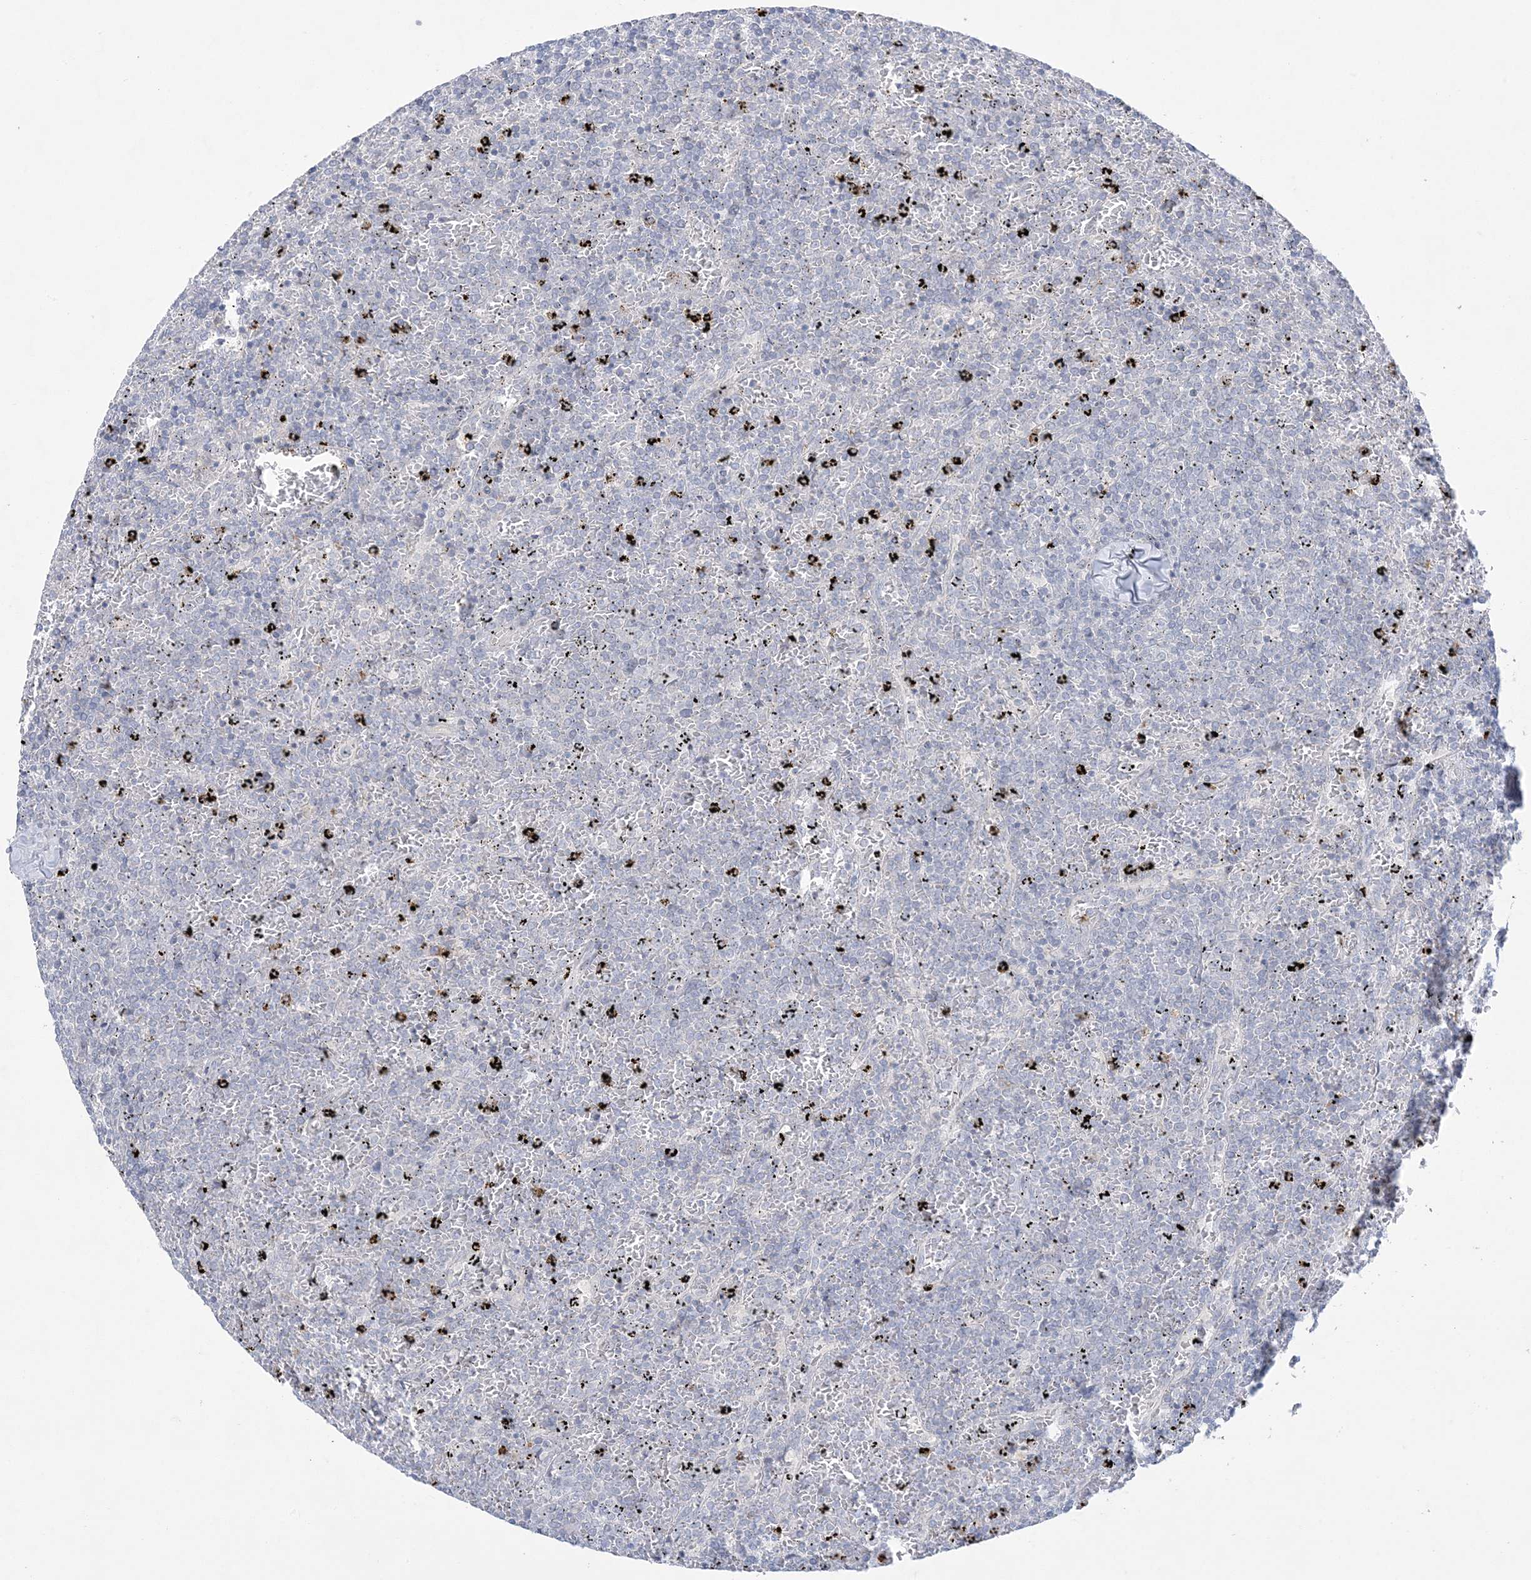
{"staining": {"intensity": "negative", "quantity": "none", "location": "none"}, "tissue": "lymphoma", "cell_type": "Tumor cells", "image_type": "cancer", "snomed": [{"axis": "morphology", "description": "Malignant lymphoma, non-Hodgkin's type, Low grade"}, {"axis": "topography", "description": "Spleen"}], "caption": "High magnification brightfield microscopy of lymphoma stained with DAB (3,3'-diaminobenzidine) (brown) and counterstained with hematoxylin (blue): tumor cells show no significant staining. (DAB (3,3'-diaminobenzidine) IHC, high magnification).", "gene": "KIF3A", "patient": {"sex": "female", "age": 77}}